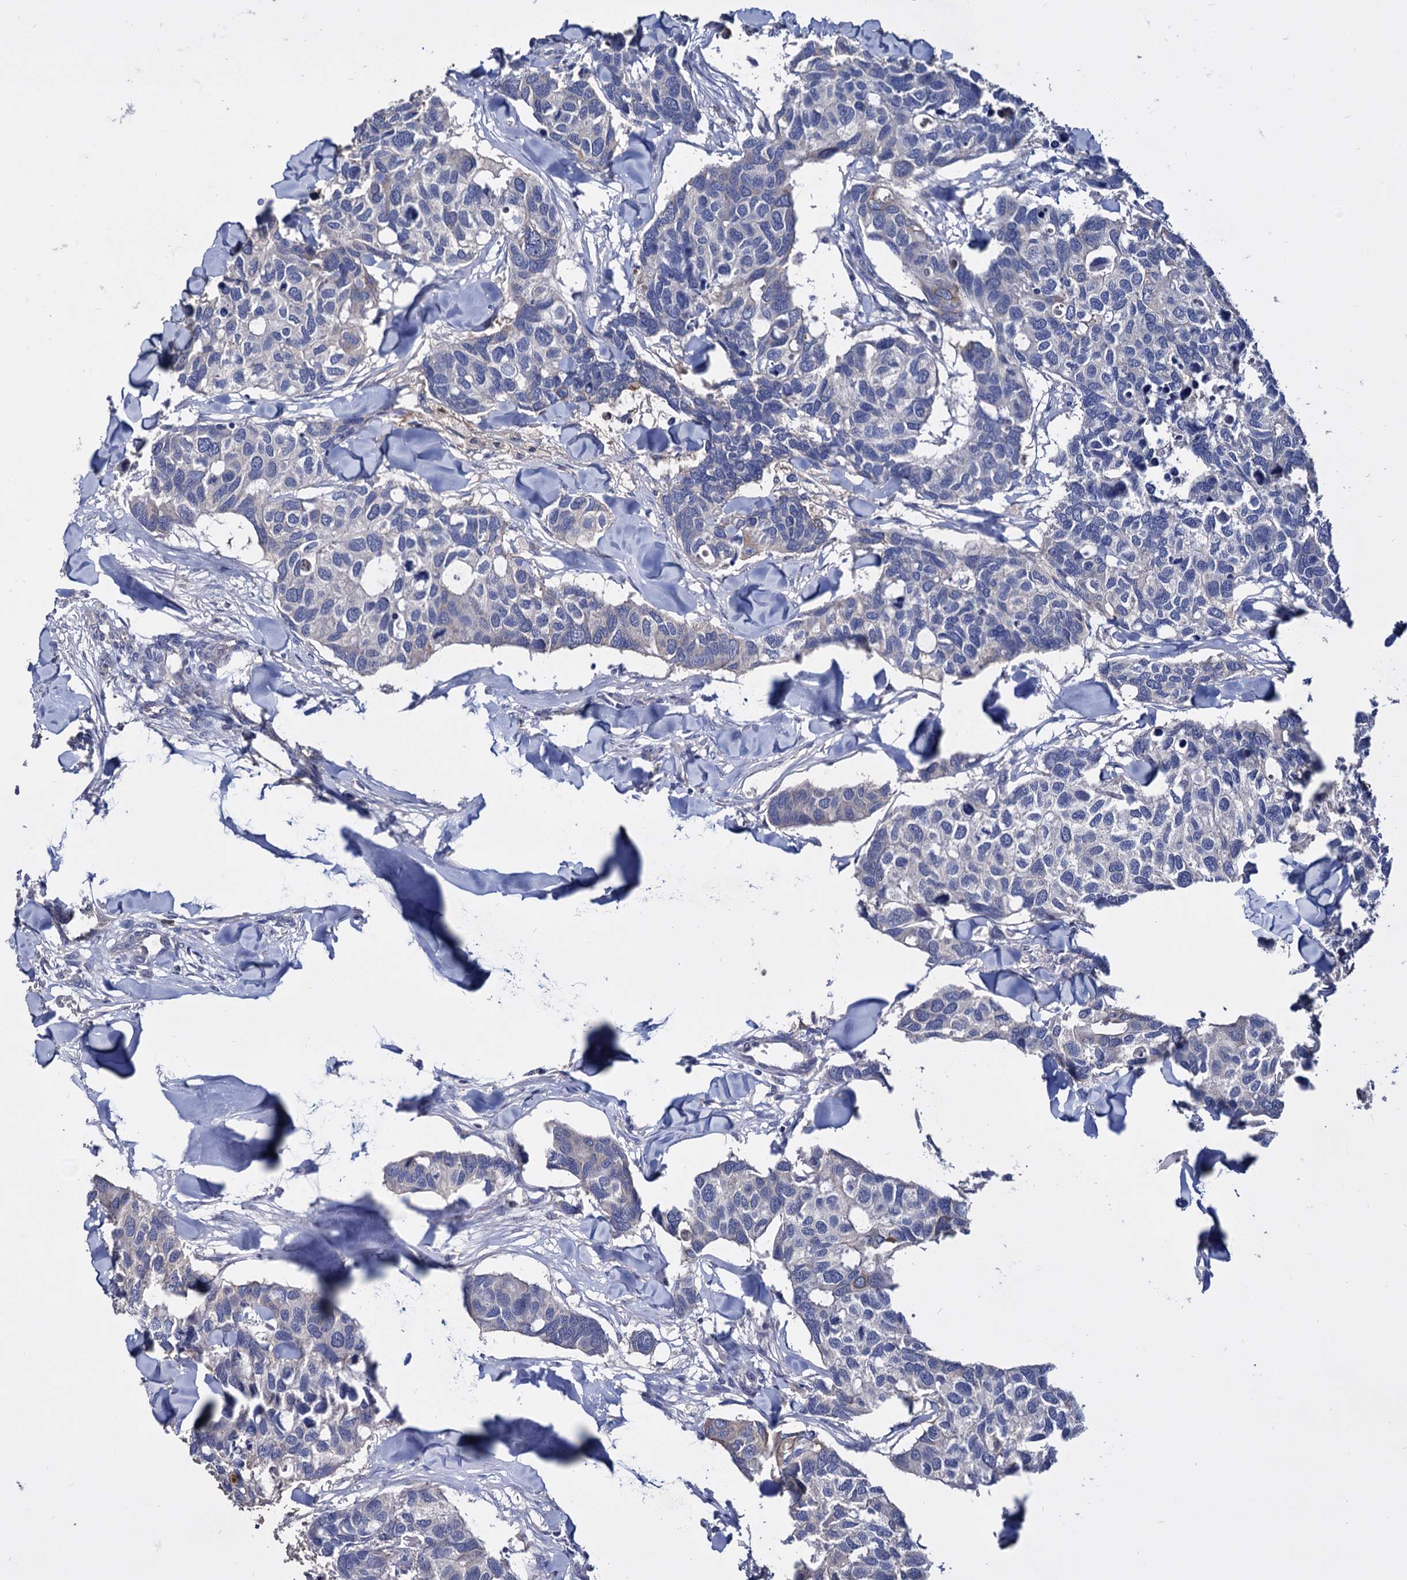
{"staining": {"intensity": "negative", "quantity": "none", "location": "none"}, "tissue": "breast cancer", "cell_type": "Tumor cells", "image_type": "cancer", "snomed": [{"axis": "morphology", "description": "Duct carcinoma"}, {"axis": "topography", "description": "Breast"}], "caption": "High magnification brightfield microscopy of breast cancer stained with DAB (3,3'-diaminobenzidine) (brown) and counterstained with hematoxylin (blue): tumor cells show no significant staining.", "gene": "NPAS4", "patient": {"sex": "female", "age": 83}}